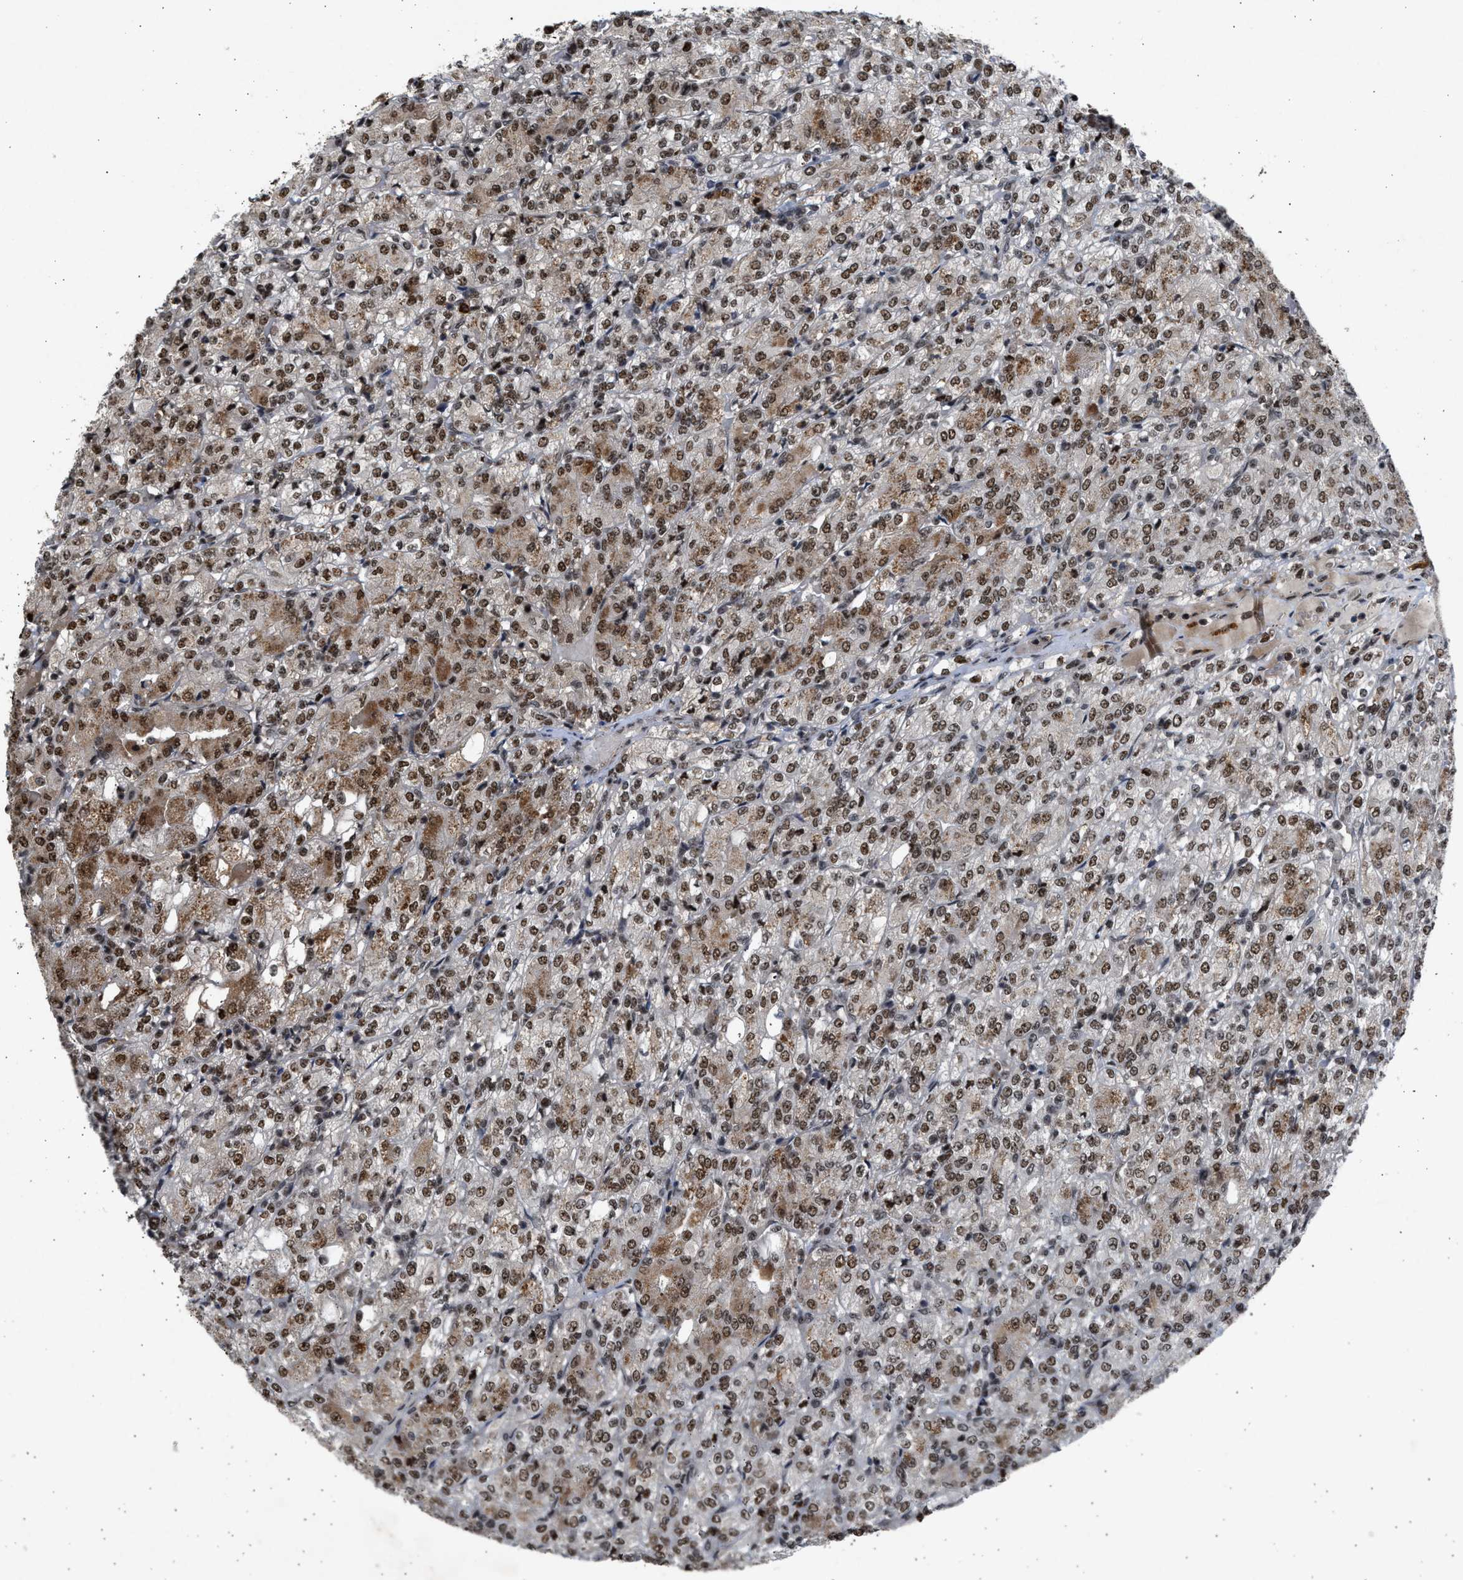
{"staining": {"intensity": "moderate", "quantity": ">75%", "location": "cytoplasmic/membranous,nuclear"}, "tissue": "renal cancer", "cell_type": "Tumor cells", "image_type": "cancer", "snomed": [{"axis": "morphology", "description": "Adenocarcinoma, NOS"}, {"axis": "topography", "description": "Kidney"}], "caption": "Approximately >75% of tumor cells in human adenocarcinoma (renal) show moderate cytoplasmic/membranous and nuclear protein staining as visualized by brown immunohistochemical staining.", "gene": "TFDP2", "patient": {"sex": "male", "age": 77}}